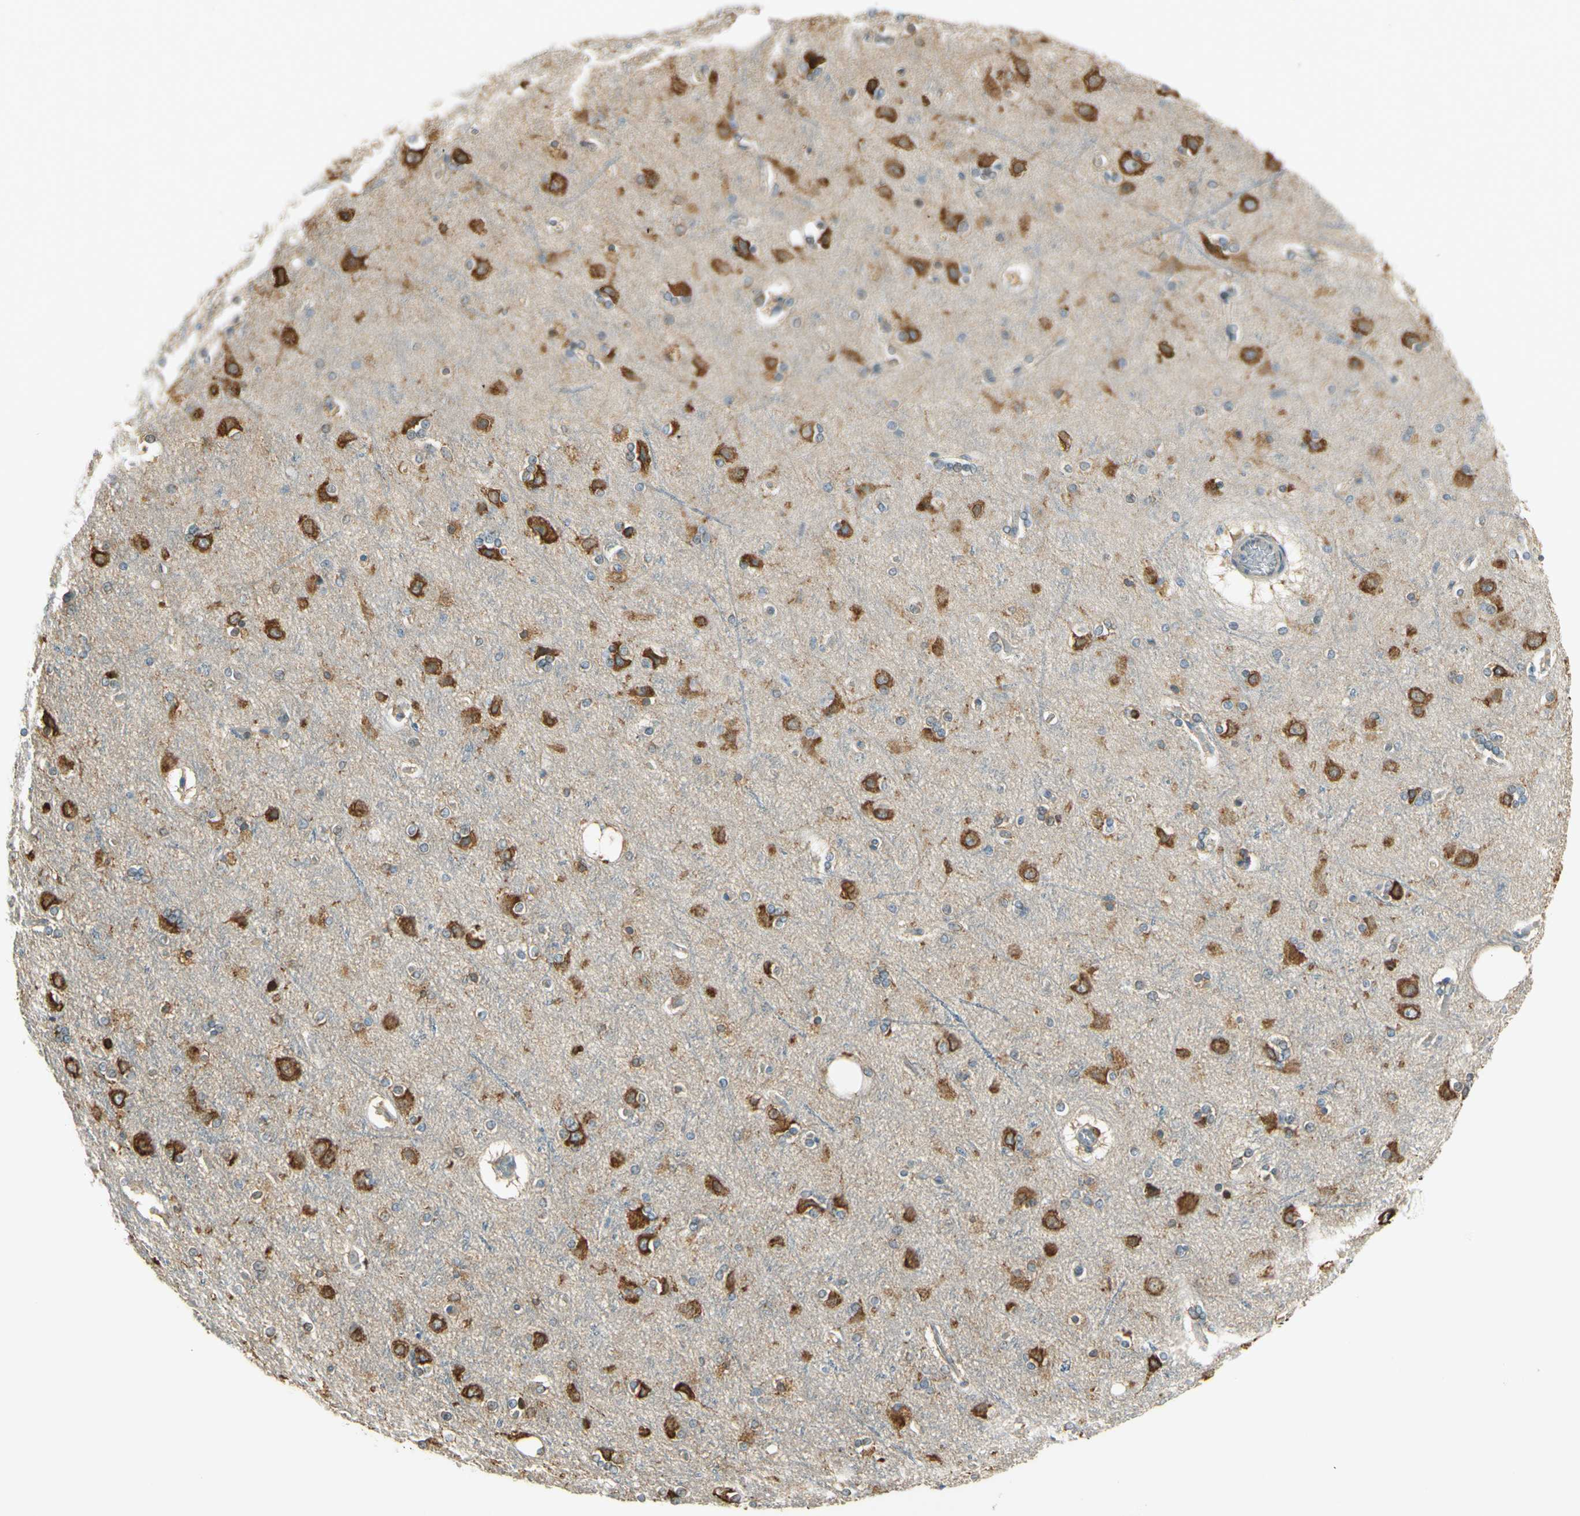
{"staining": {"intensity": "negative", "quantity": "none", "location": "none"}, "tissue": "cerebral cortex", "cell_type": "Endothelial cells", "image_type": "normal", "snomed": [{"axis": "morphology", "description": "Normal tissue, NOS"}, {"axis": "topography", "description": "Cerebral cortex"}], "caption": "This micrograph is of normal cerebral cortex stained with immunohistochemistry (IHC) to label a protein in brown with the nuclei are counter-stained blue. There is no expression in endothelial cells. Brightfield microscopy of immunohistochemistry stained with DAB (3,3'-diaminobenzidine) (brown) and hematoxylin (blue), captured at high magnification.", "gene": "IGDCC4", "patient": {"sex": "female", "age": 54}}